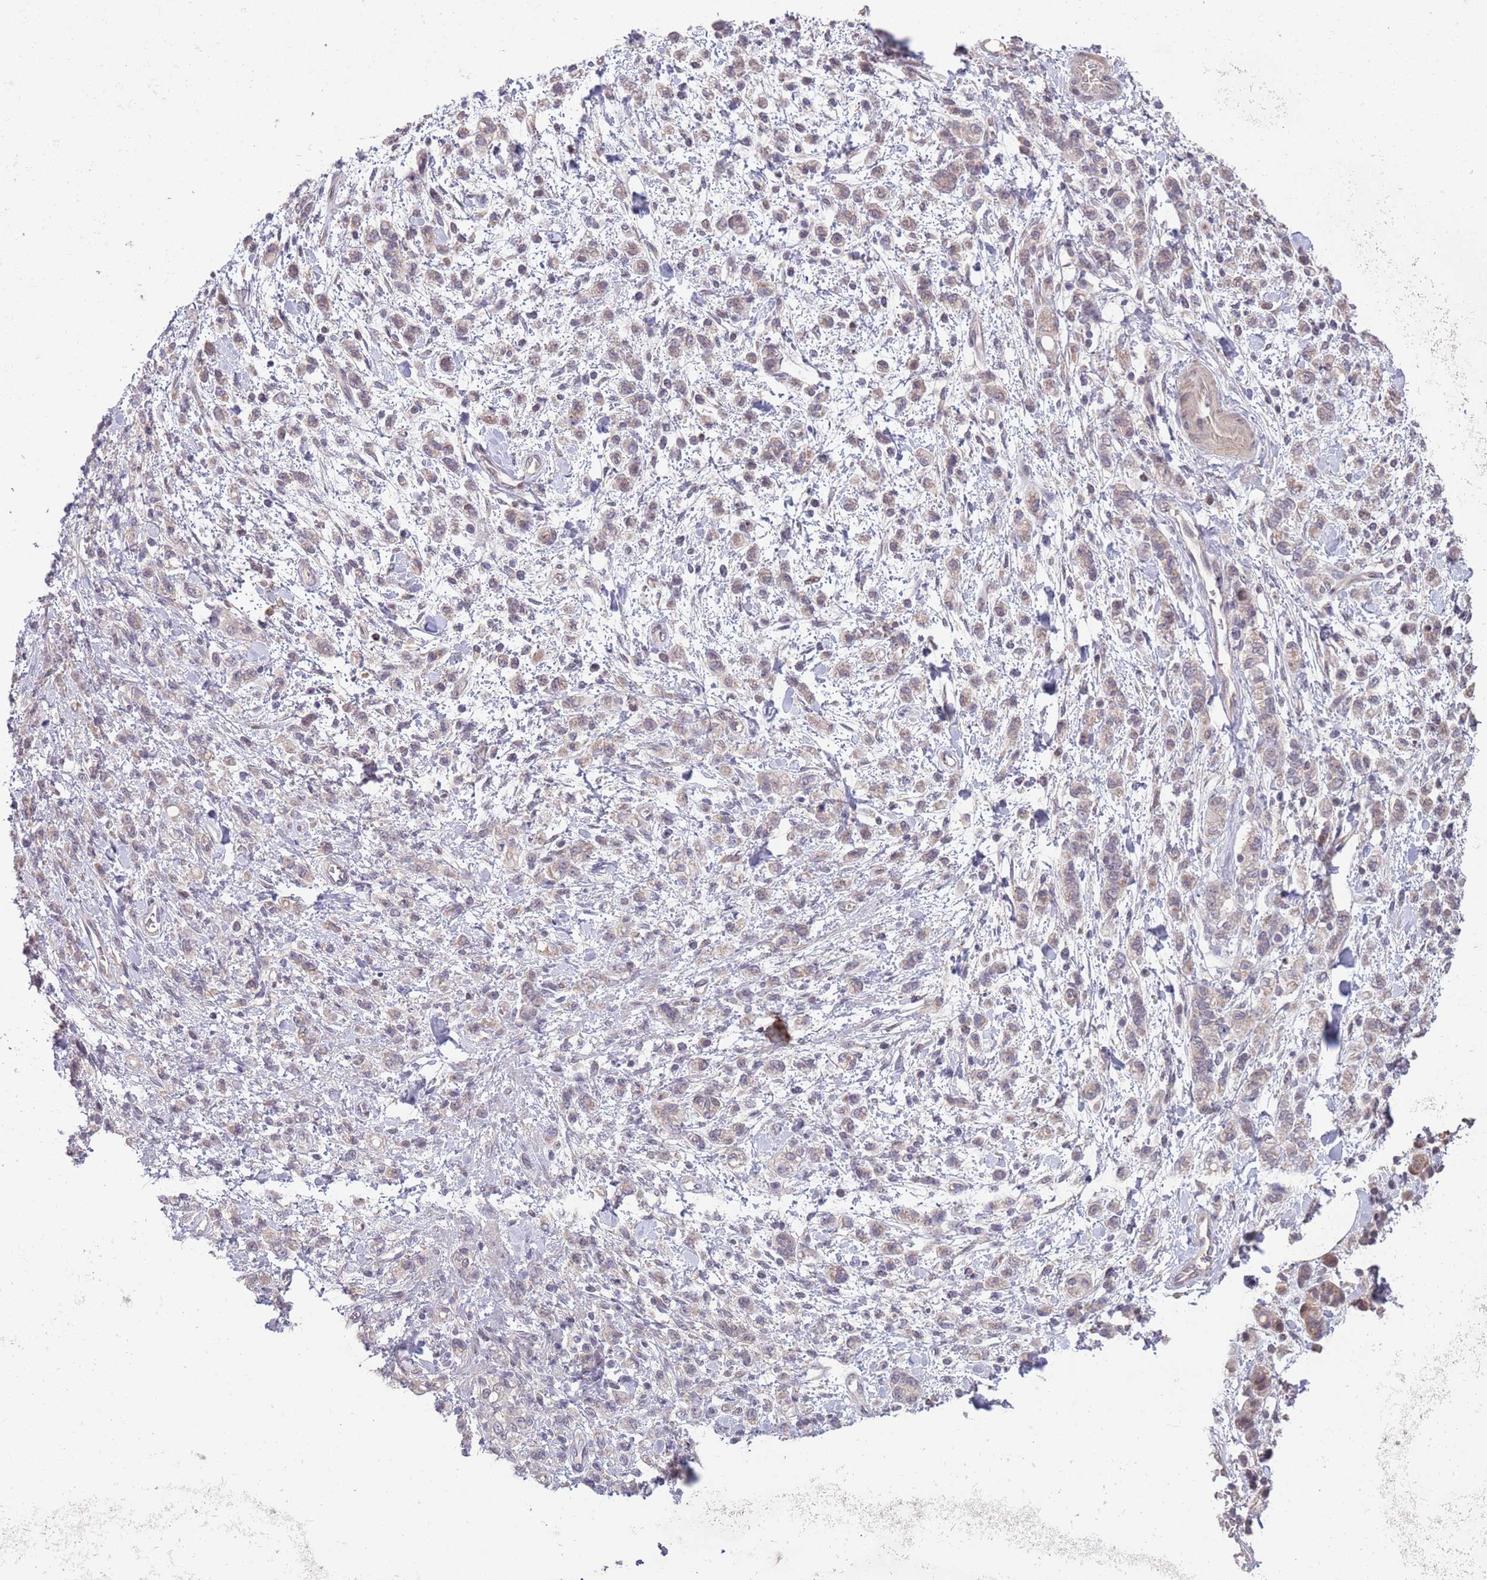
{"staining": {"intensity": "weak", "quantity": "<25%", "location": "cytoplasmic/membranous"}, "tissue": "stomach cancer", "cell_type": "Tumor cells", "image_type": "cancer", "snomed": [{"axis": "morphology", "description": "Adenocarcinoma, NOS"}, {"axis": "topography", "description": "Stomach"}], "caption": "IHC of stomach adenocarcinoma exhibits no expression in tumor cells.", "gene": "MEI1", "patient": {"sex": "male", "age": 77}}